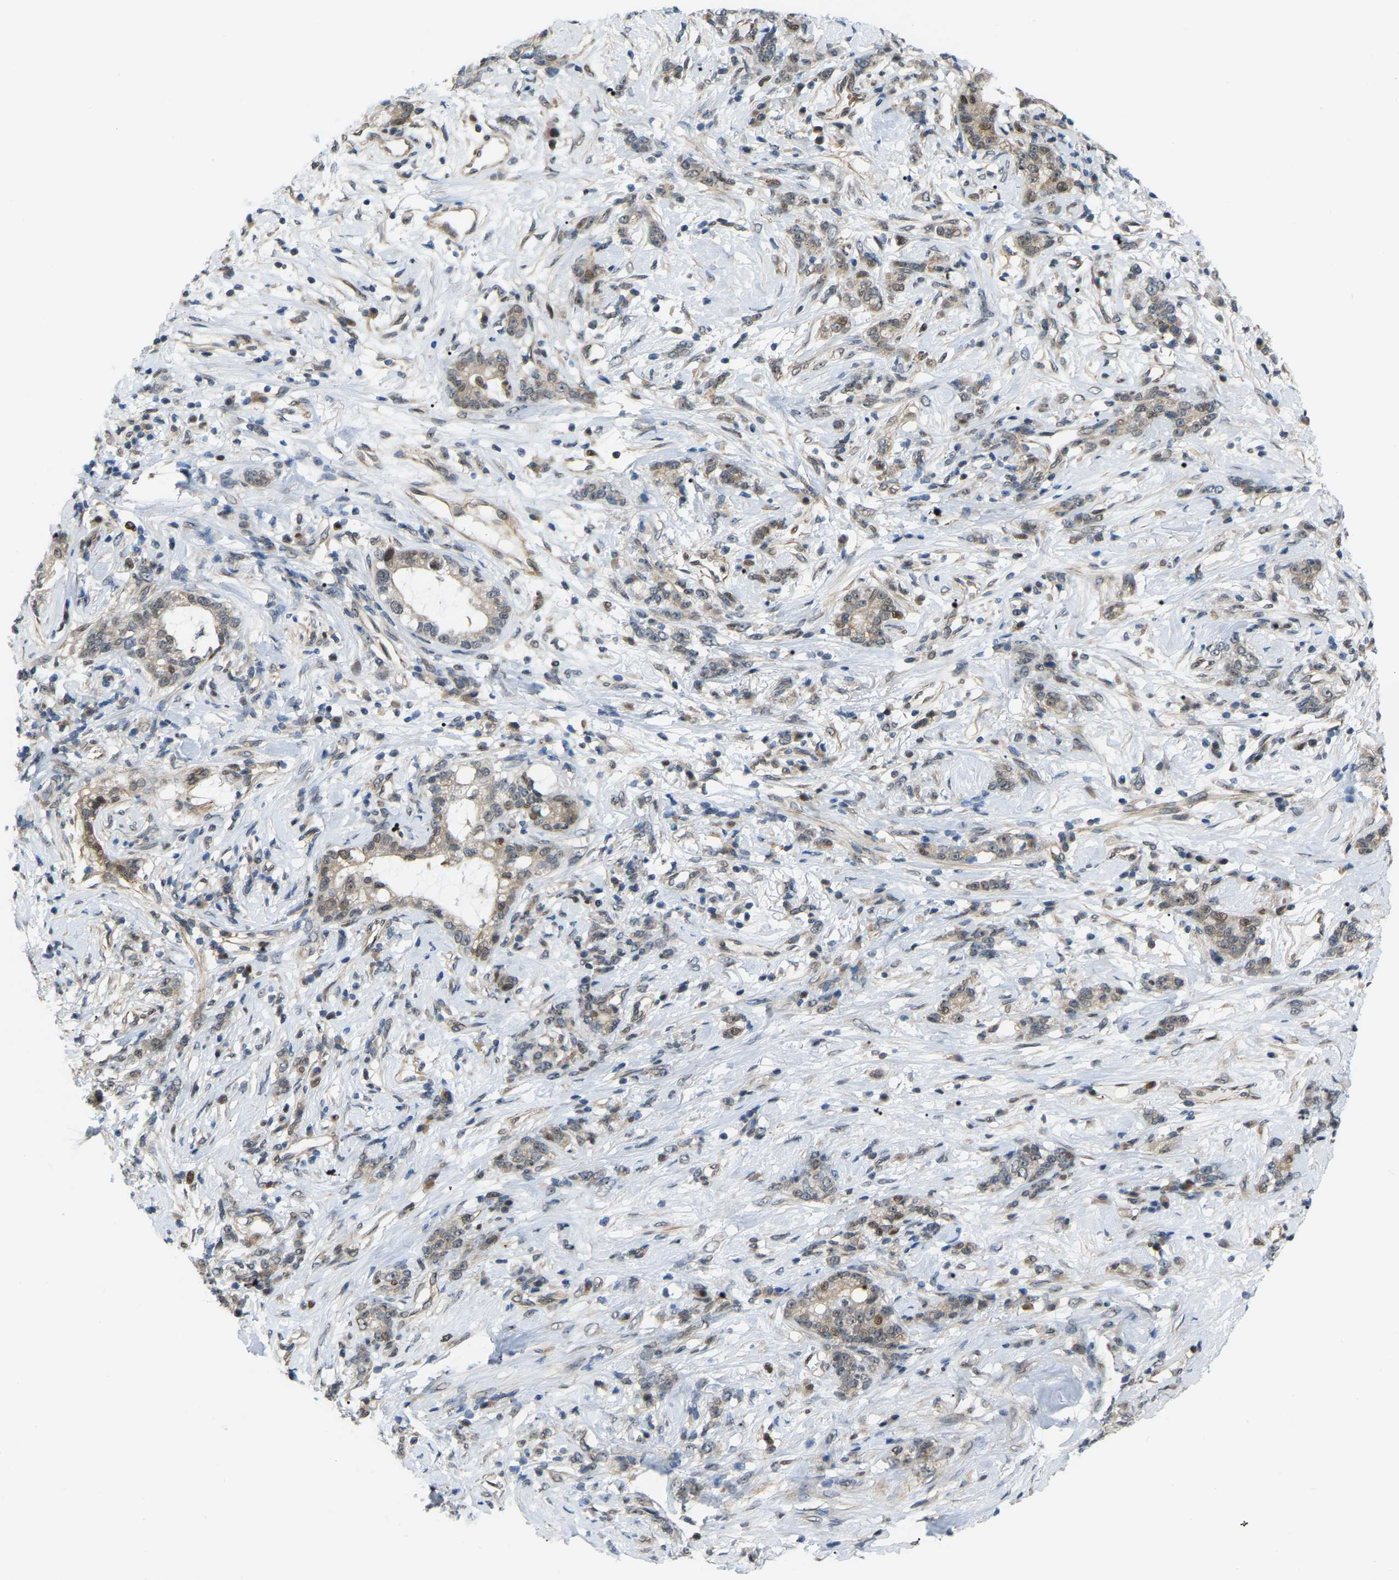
{"staining": {"intensity": "negative", "quantity": "none", "location": "none"}, "tissue": "stomach cancer", "cell_type": "Tumor cells", "image_type": "cancer", "snomed": [{"axis": "morphology", "description": "Adenocarcinoma, NOS"}, {"axis": "topography", "description": "Stomach, lower"}], "caption": "Tumor cells show no significant protein expression in adenocarcinoma (stomach).", "gene": "CROT", "patient": {"sex": "male", "age": 88}}